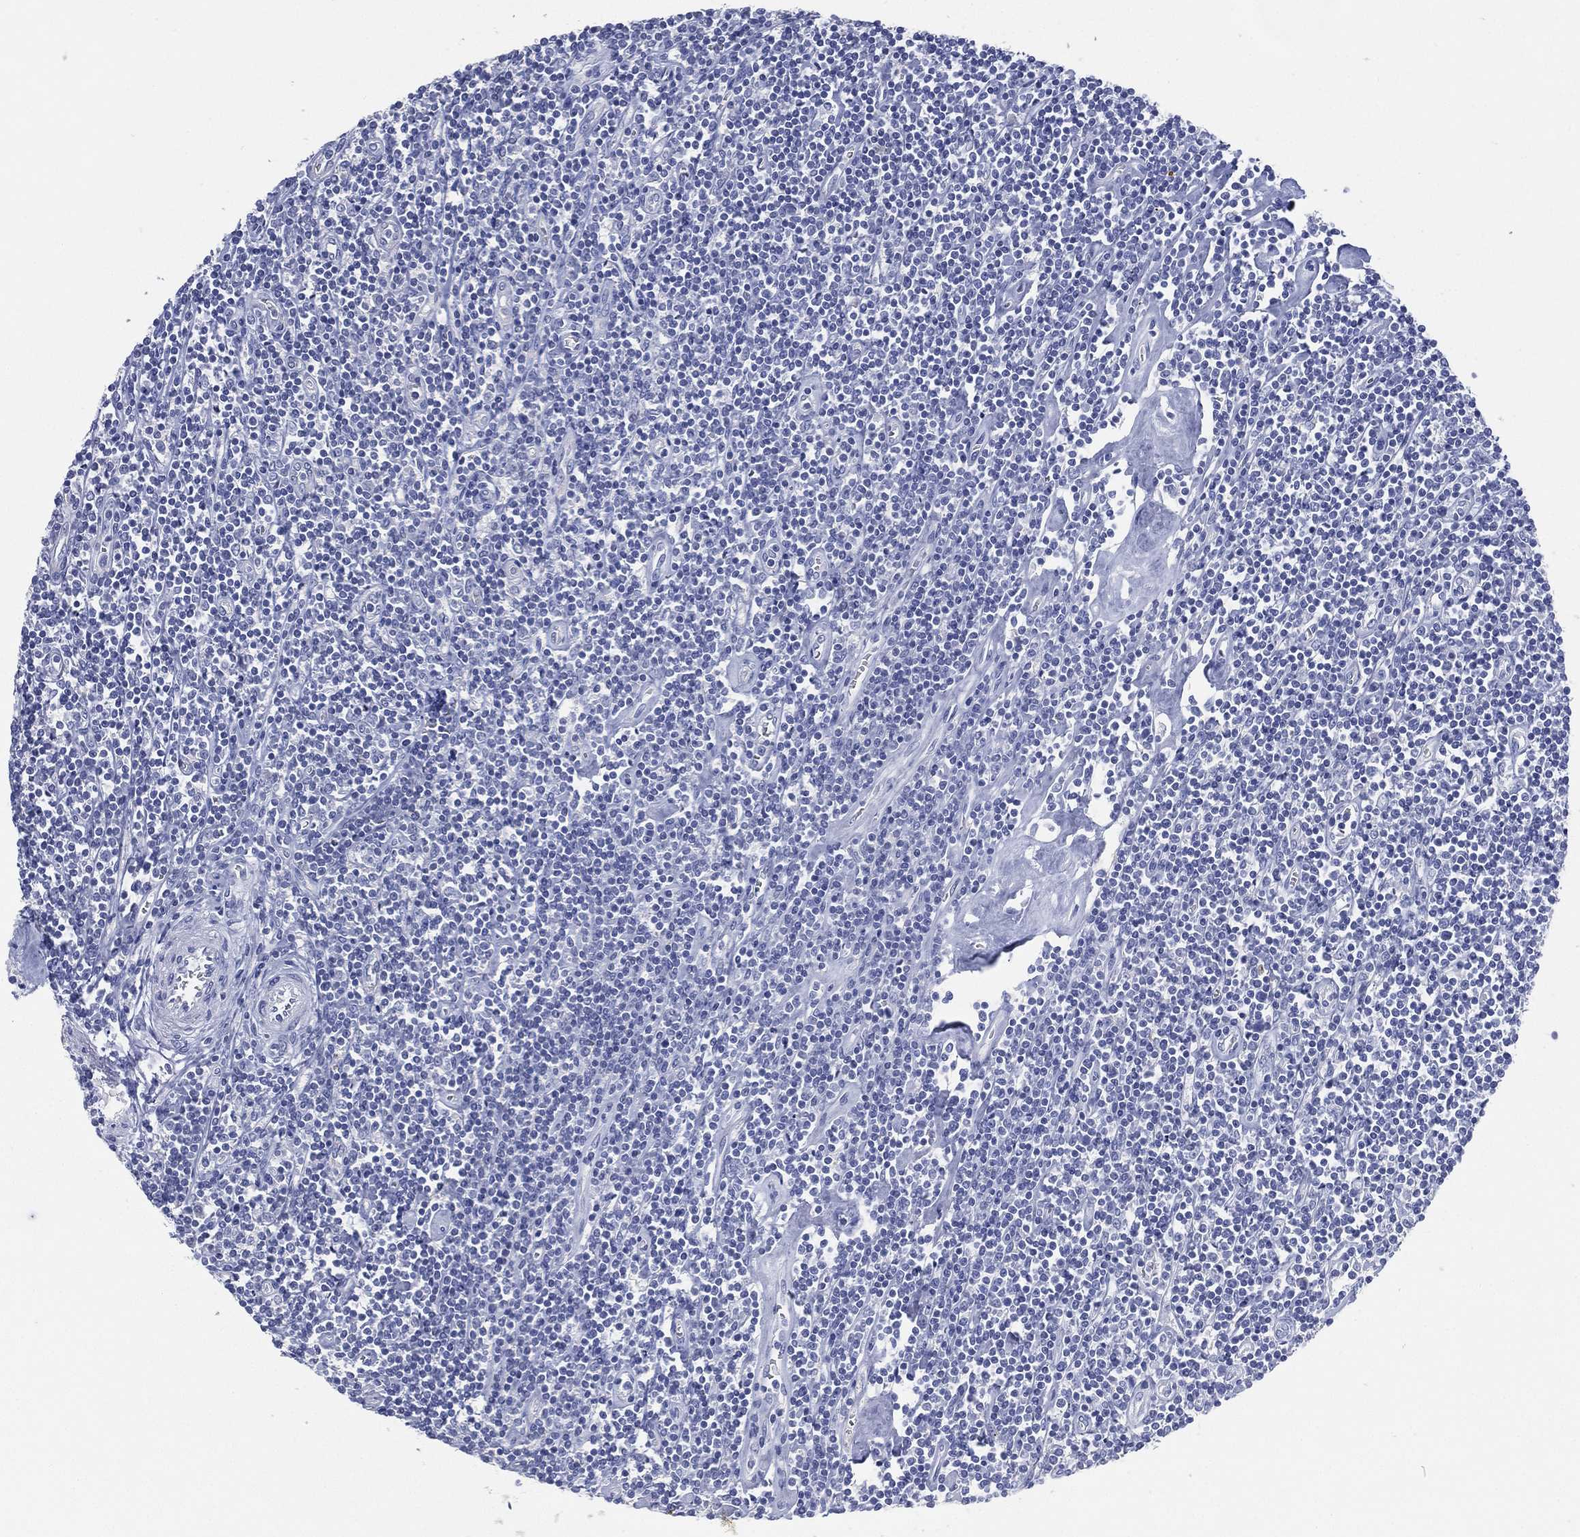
{"staining": {"intensity": "negative", "quantity": "none", "location": "none"}, "tissue": "lymphoma", "cell_type": "Tumor cells", "image_type": "cancer", "snomed": [{"axis": "morphology", "description": "Hodgkin's disease, NOS"}, {"axis": "topography", "description": "Lymph node"}], "caption": "This is a histopathology image of immunohistochemistry staining of Hodgkin's disease, which shows no expression in tumor cells.", "gene": "FMO1", "patient": {"sex": "male", "age": 40}}